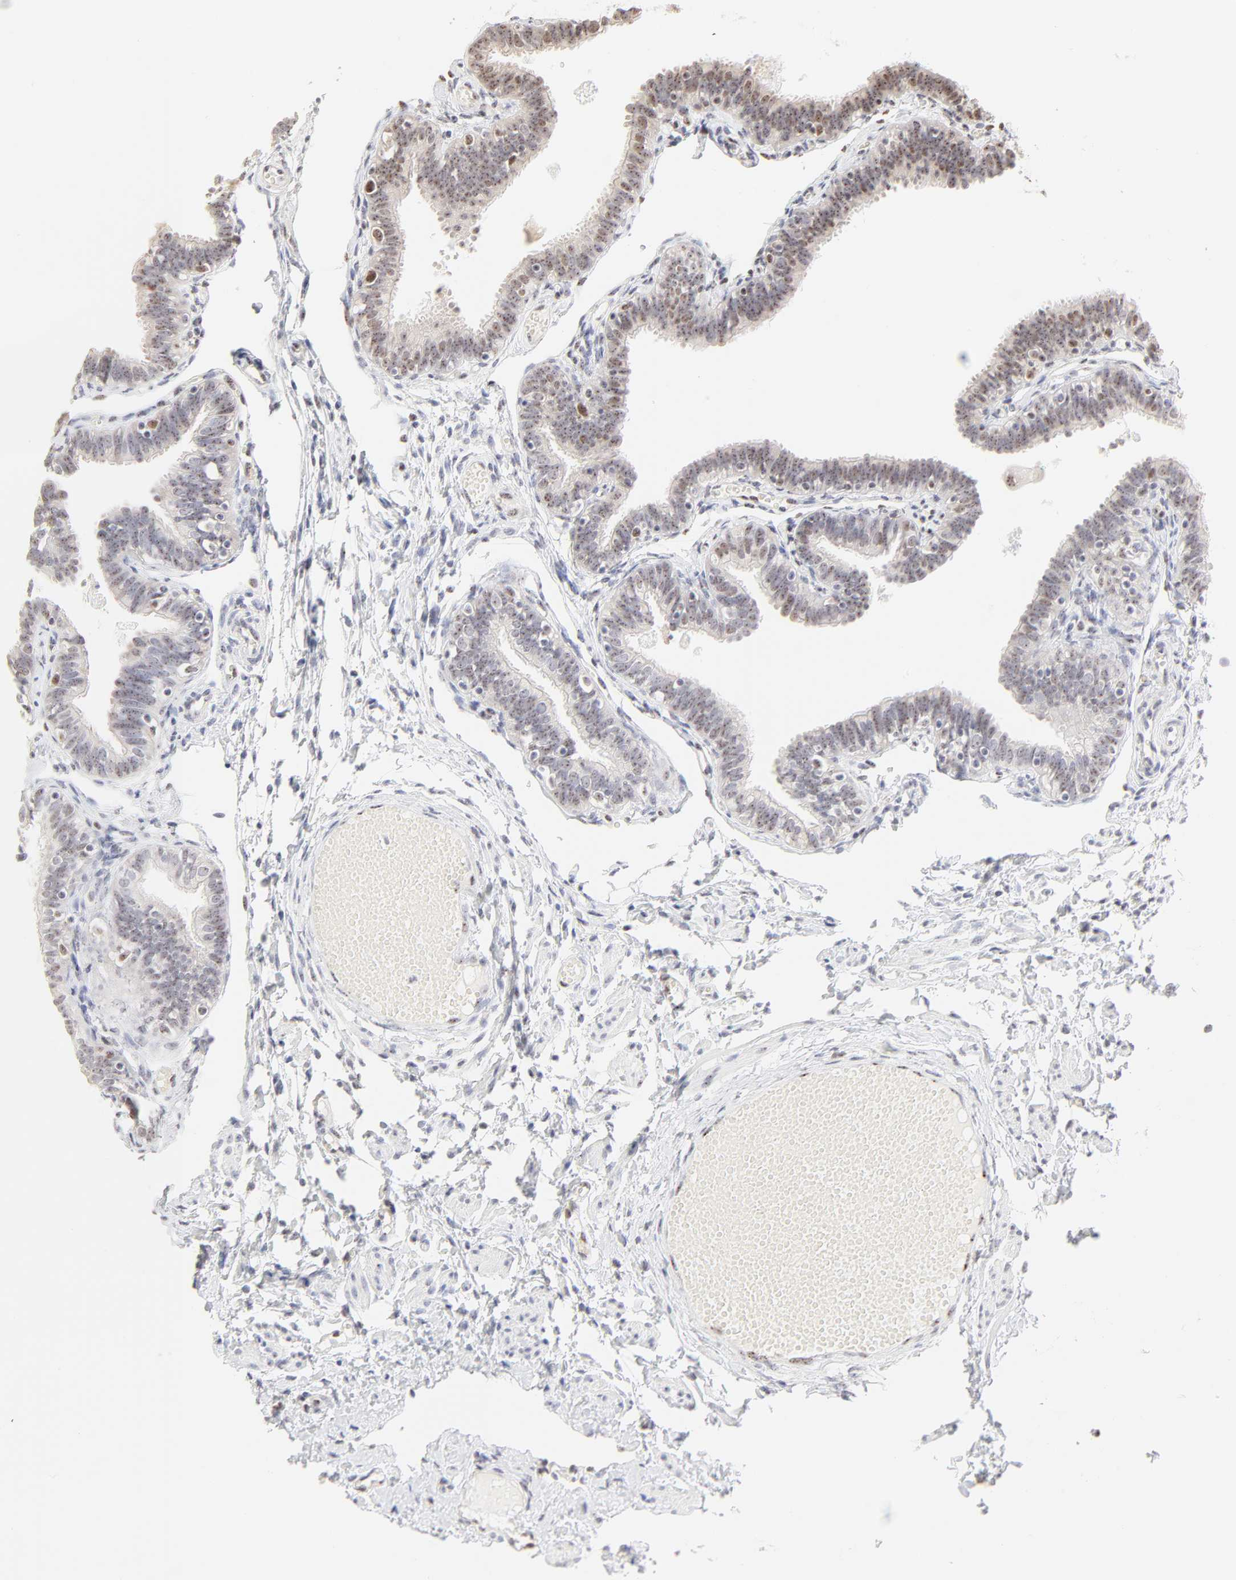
{"staining": {"intensity": "weak", "quantity": ">75%", "location": "nuclear"}, "tissue": "fallopian tube", "cell_type": "Glandular cells", "image_type": "normal", "snomed": [{"axis": "morphology", "description": "Normal tissue, NOS"}, {"axis": "topography", "description": "Fallopian tube"}], "caption": "Brown immunohistochemical staining in normal human fallopian tube displays weak nuclear staining in about >75% of glandular cells. (brown staining indicates protein expression, while blue staining denotes nuclei).", "gene": "NFIL3", "patient": {"sex": "female", "age": 46}}